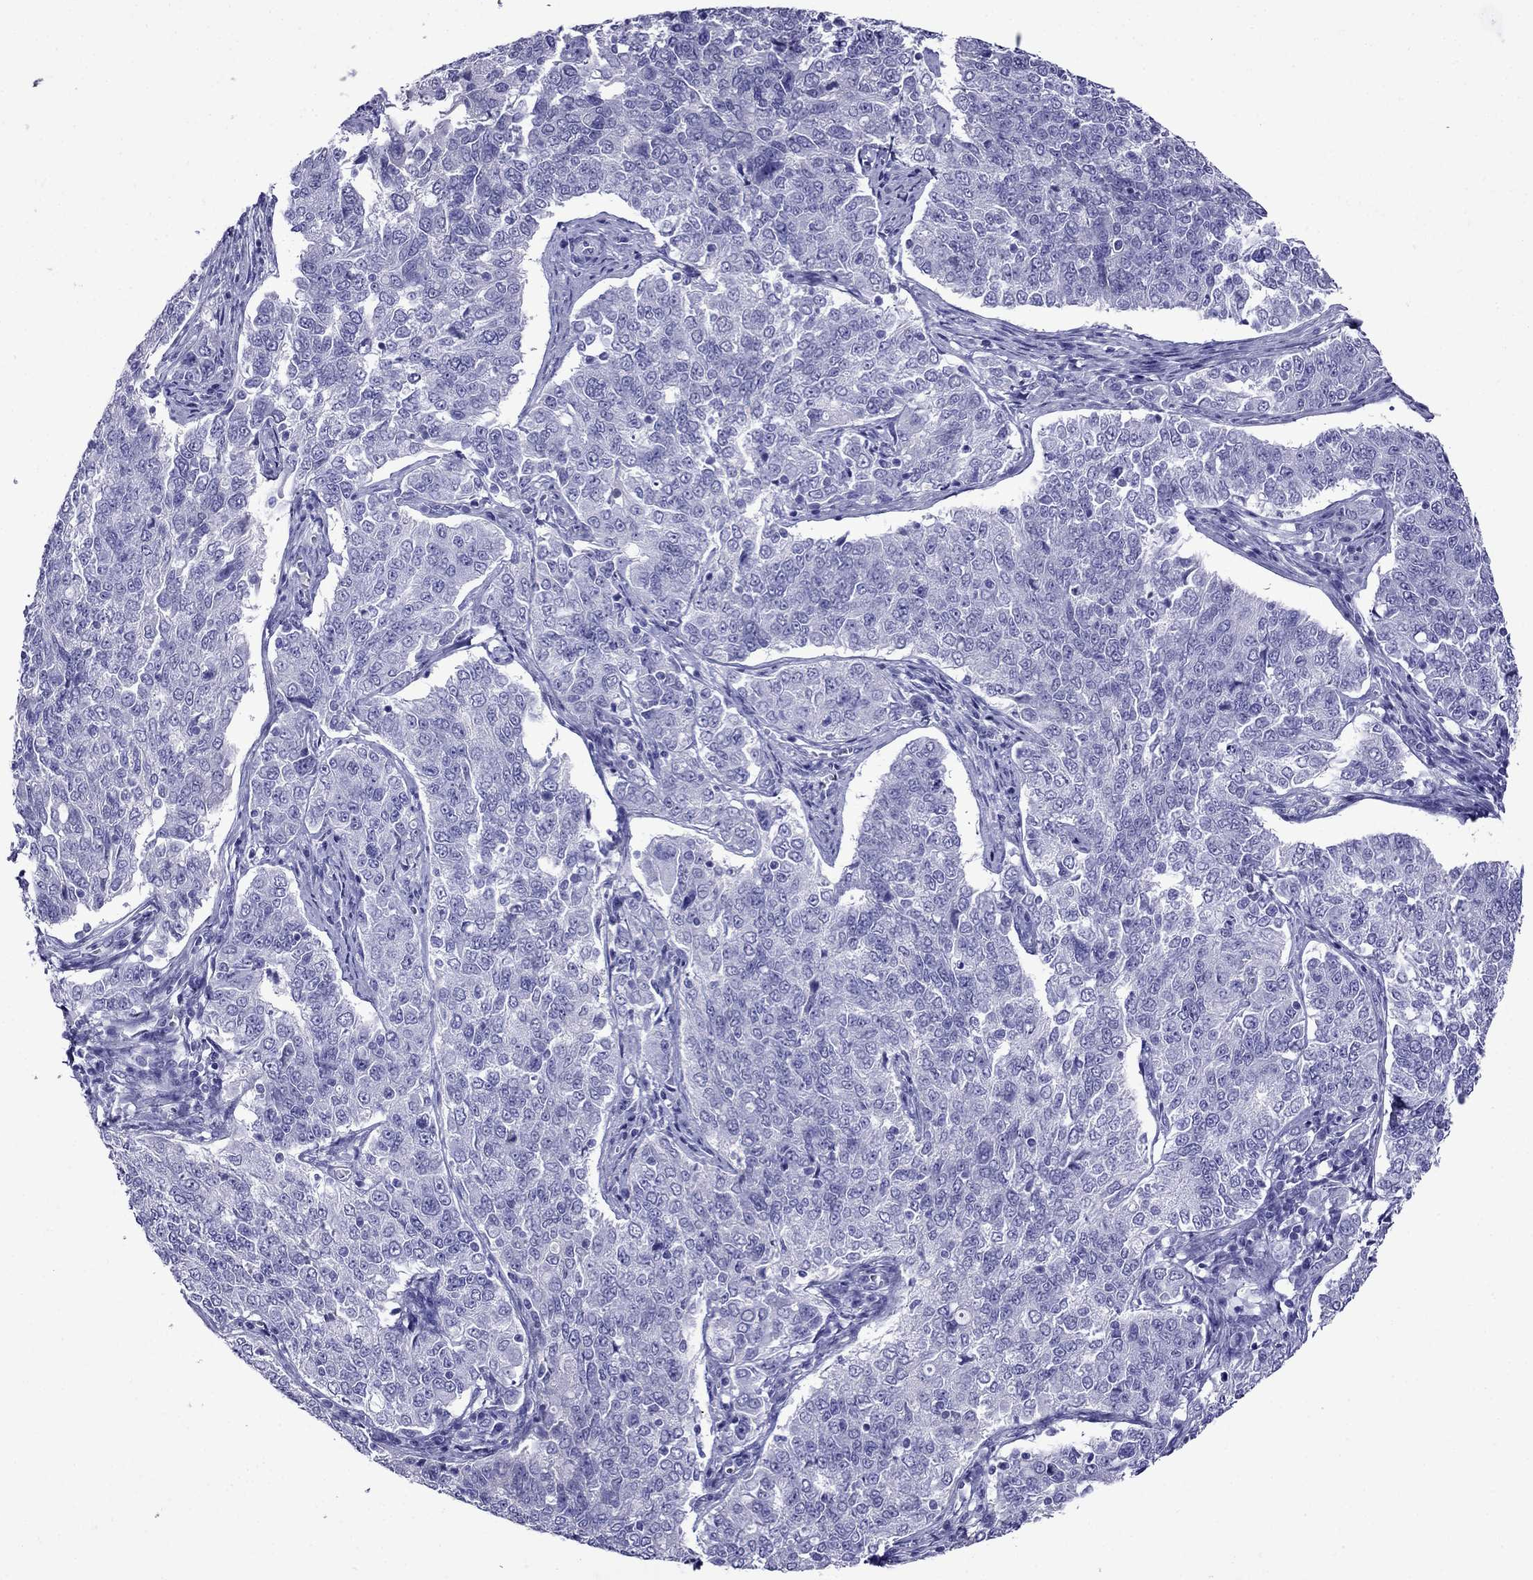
{"staining": {"intensity": "negative", "quantity": "none", "location": "none"}, "tissue": "endometrial cancer", "cell_type": "Tumor cells", "image_type": "cancer", "snomed": [{"axis": "morphology", "description": "Adenocarcinoma, NOS"}, {"axis": "topography", "description": "Endometrium"}], "caption": "Tumor cells are negative for protein expression in human endometrial adenocarcinoma.", "gene": "CRYBA1", "patient": {"sex": "female", "age": 43}}